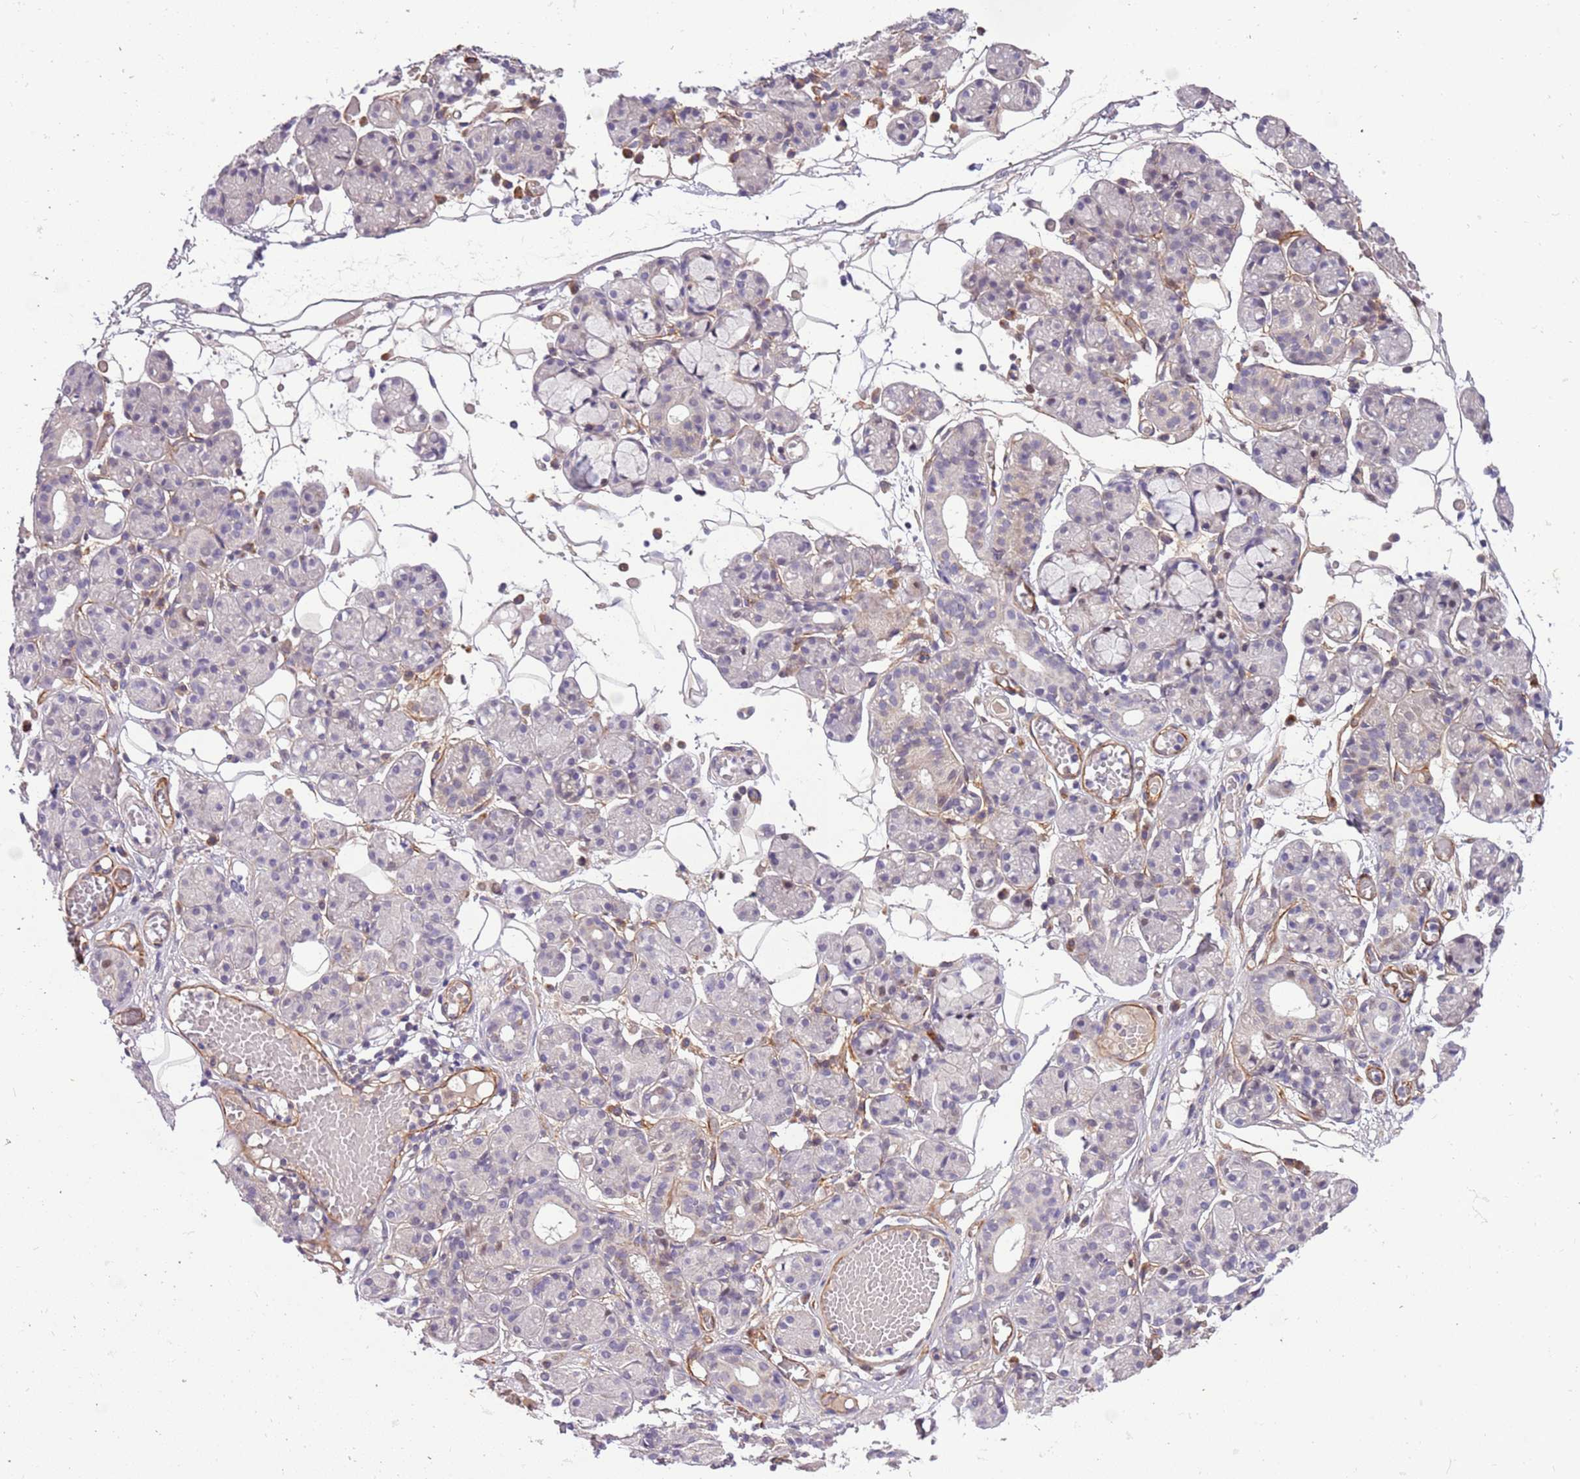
{"staining": {"intensity": "negative", "quantity": "none", "location": "none"}, "tissue": "salivary gland", "cell_type": "Glandular cells", "image_type": "normal", "snomed": [{"axis": "morphology", "description": "Normal tissue, NOS"}, {"axis": "topography", "description": "Salivary gland"}], "caption": "IHC image of benign human salivary gland stained for a protein (brown), which shows no positivity in glandular cells.", "gene": "MAGEF1", "patient": {"sex": "male", "age": 63}}